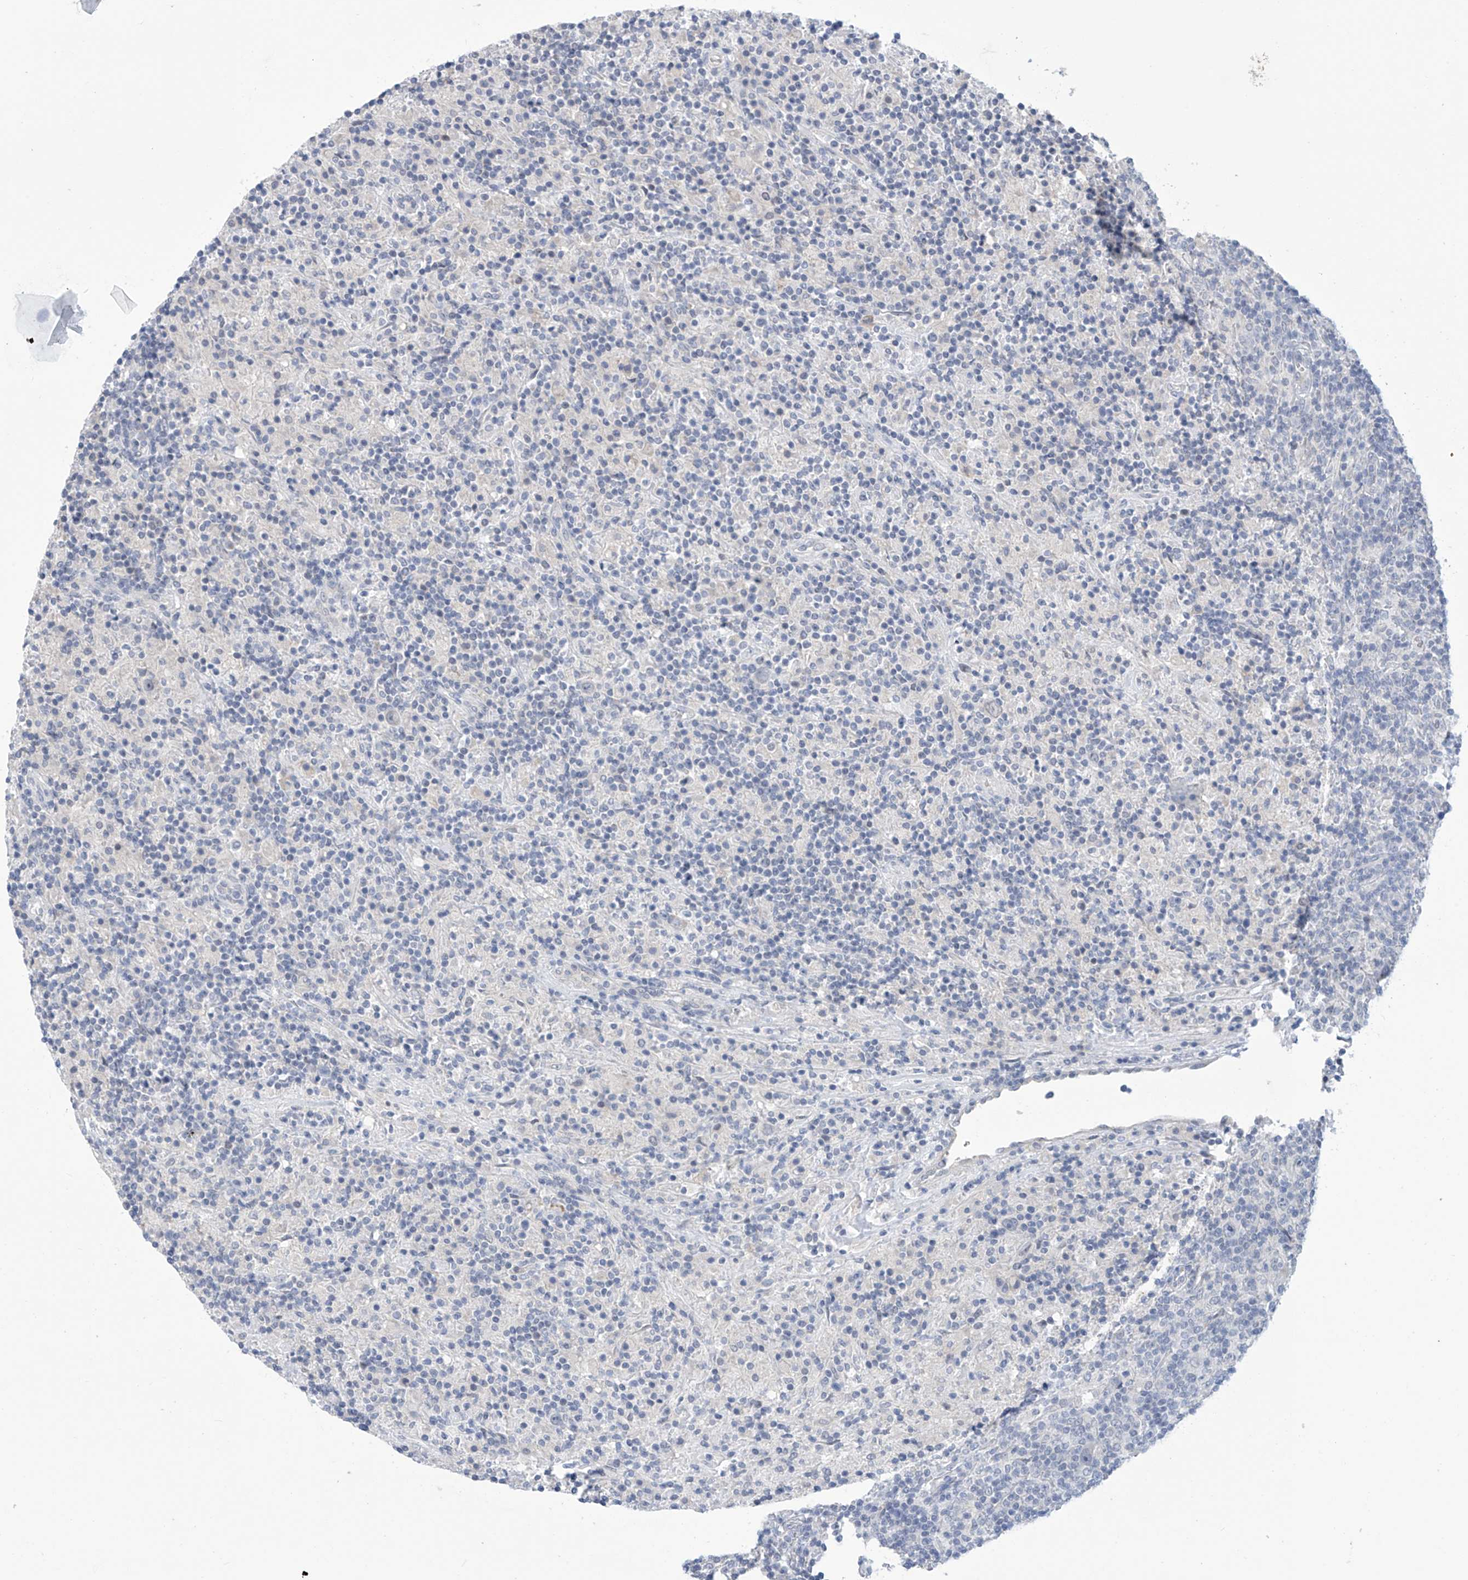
{"staining": {"intensity": "negative", "quantity": "none", "location": "none"}, "tissue": "lymphoma", "cell_type": "Tumor cells", "image_type": "cancer", "snomed": [{"axis": "morphology", "description": "Hodgkin's disease, NOS"}, {"axis": "topography", "description": "Lymph node"}], "caption": "A high-resolution micrograph shows immunohistochemistry staining of Hodgkin's disease, which exhibits no significant staining in tumor cells. Brightfield microscopy of IHC stained with DAB (brown) and hematoxylin (blue), captured at high magnification.", "gene": "IBA57", "patient": {"sex": "male", "age": 70}}